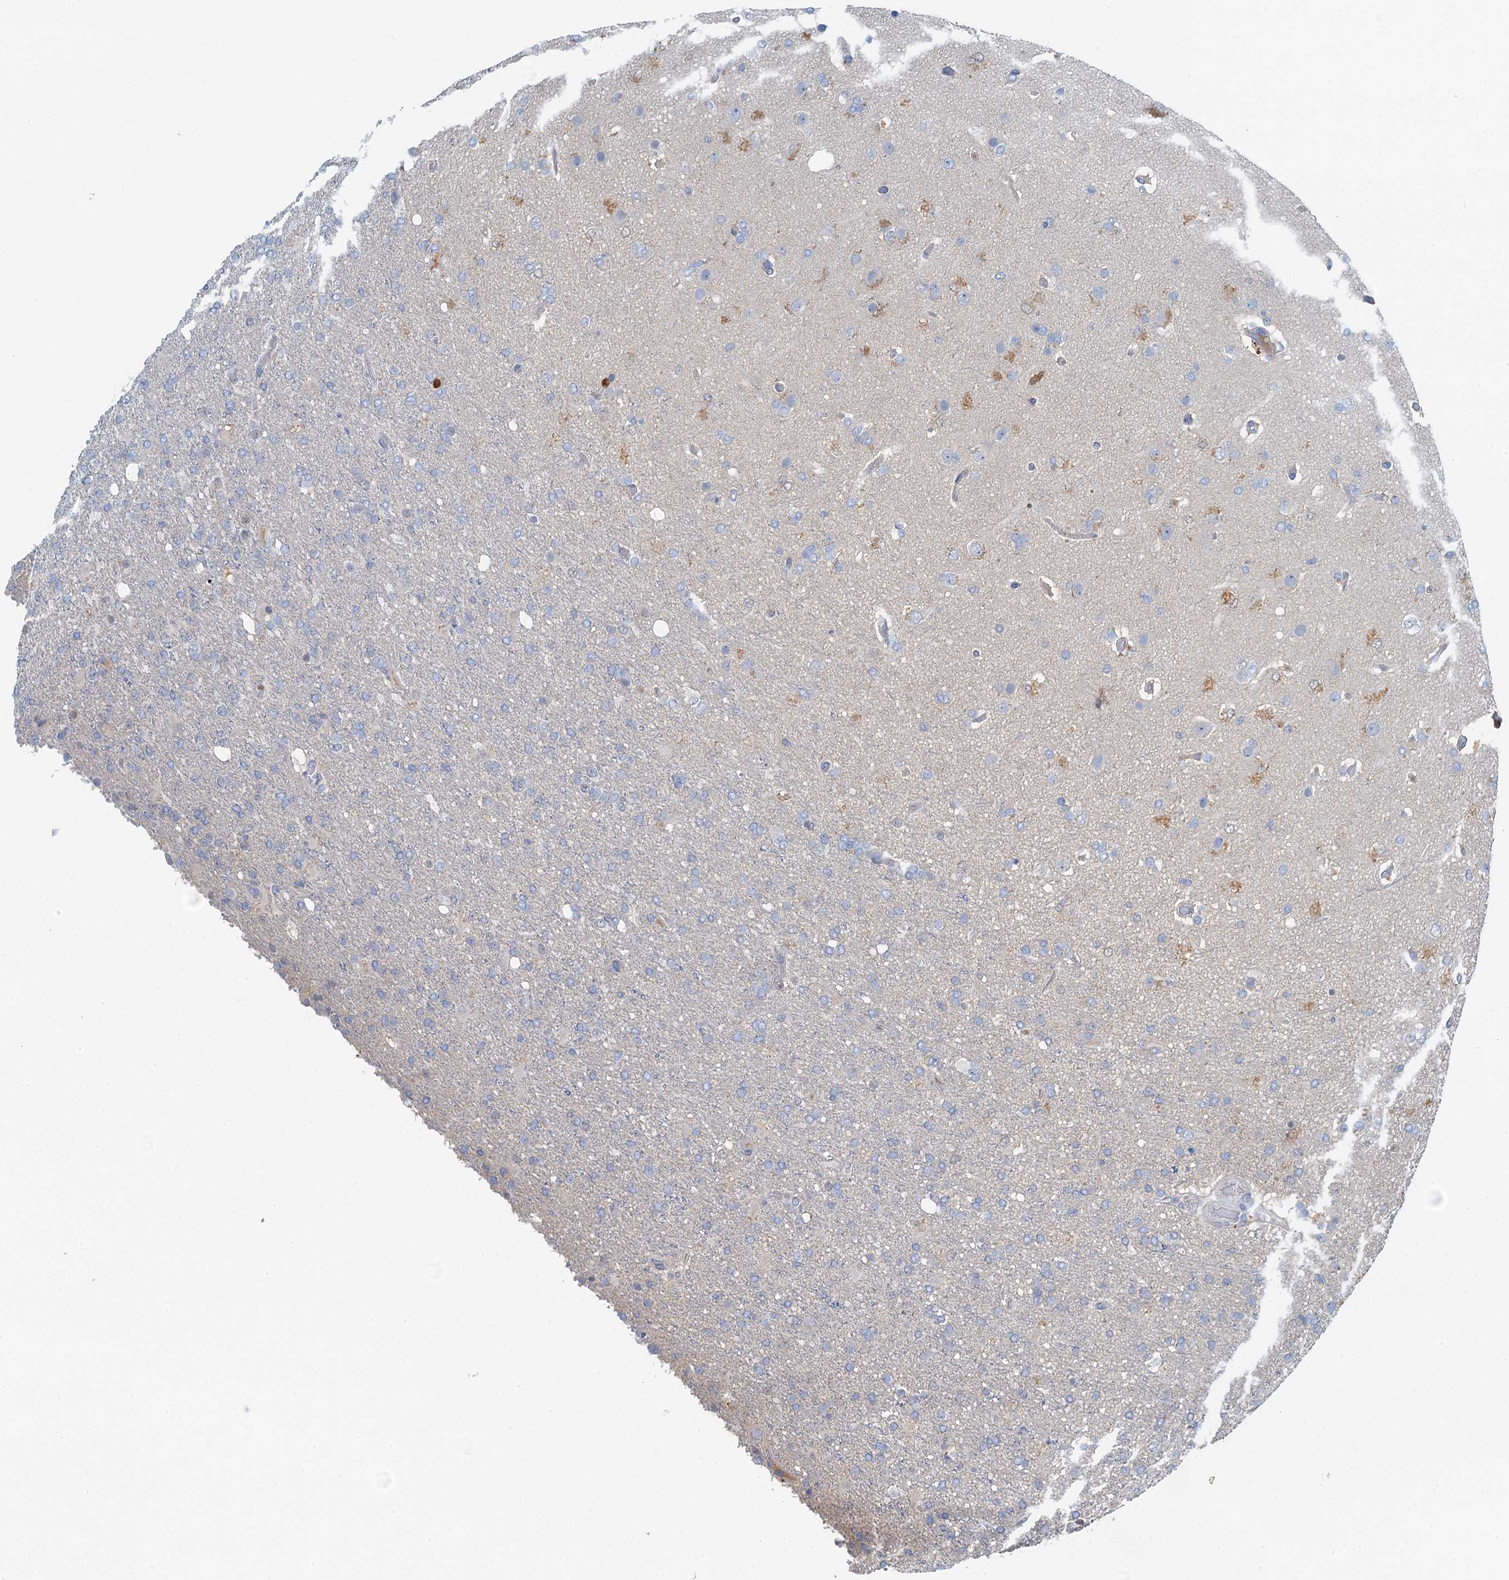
{"staining": {"intensity": "negative", "quantity": "none", "location": "none"}, "tissue": "glioma", "cell_type": "Tumor cells", "image_type": "cancer", "snomed": [{"axis": "morphology", "description": "Glioma, malignant, High grade"}, {"axis": "topography", "description": "Brain"}], "caption": "IHC histopathology image of neoplastic tissue: human malignant high-grade glioma stained with DAB reveals no significant protein staining in tumor cells.", "gene": "OTOA", "patient": {"sex": "female", "age": 74}}